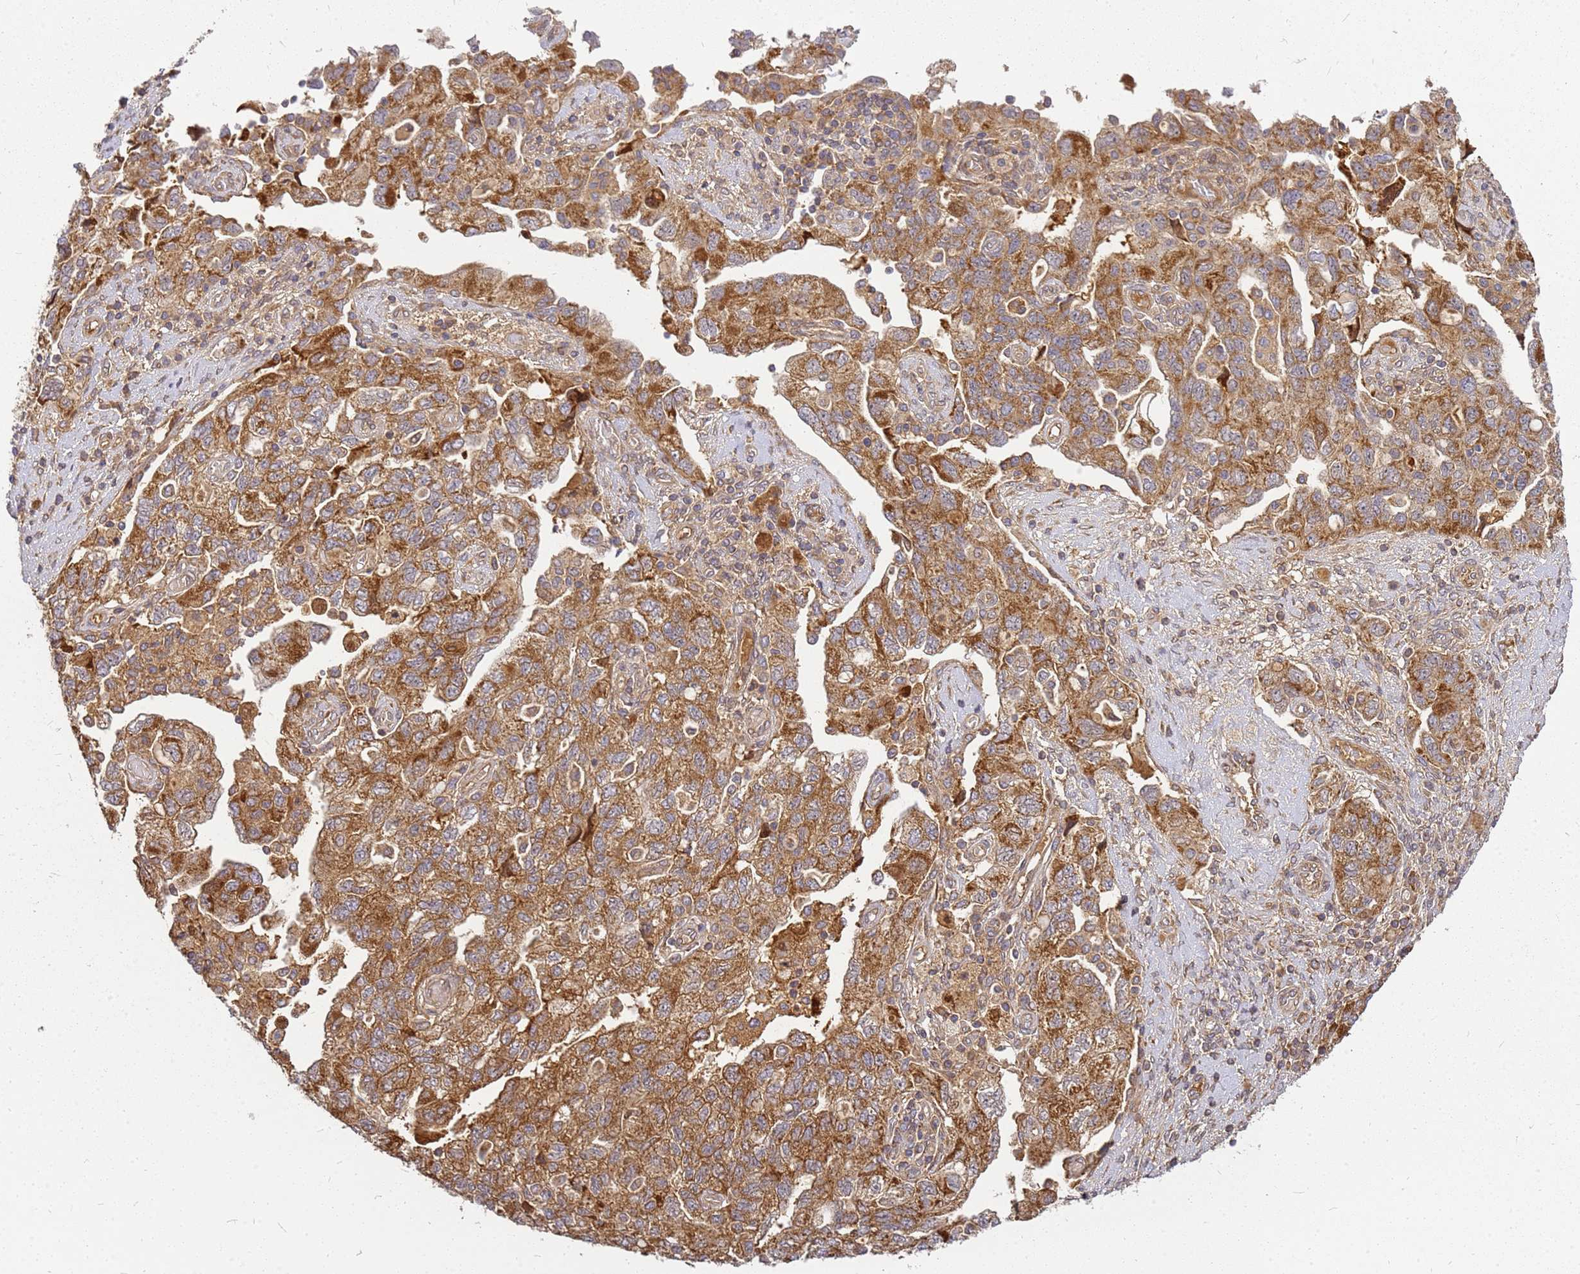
{"staining": {"intensity": "moderate", "quantity": ">75%", "location": "cytoplasmic/membranous"}, "tissue": "ovarian cancer", "cell_type": "Tumor cells", "image_type": "cancer", "snomed": [{"axis": "morphology", "description": "Carcinoma, NOS"}, {"axis": "morphology", "description": "Cystadenocarcinoma, serous, NOS"}, {"axis": "topography", "description": "Ovary"}], "caption": "Tumor cells exhibit moderate cytoplasmic/membranous expression in about >75% of cells in ovarian cancer. The protein of interest is stained brown, and the nuclei are stained in blue (DAB (3,3'-diaminobenzidine) IHC with brightfield microscopy, high magnification).", "gene": "CCDC159", "patient": {"sex": "female", "age": 69}}